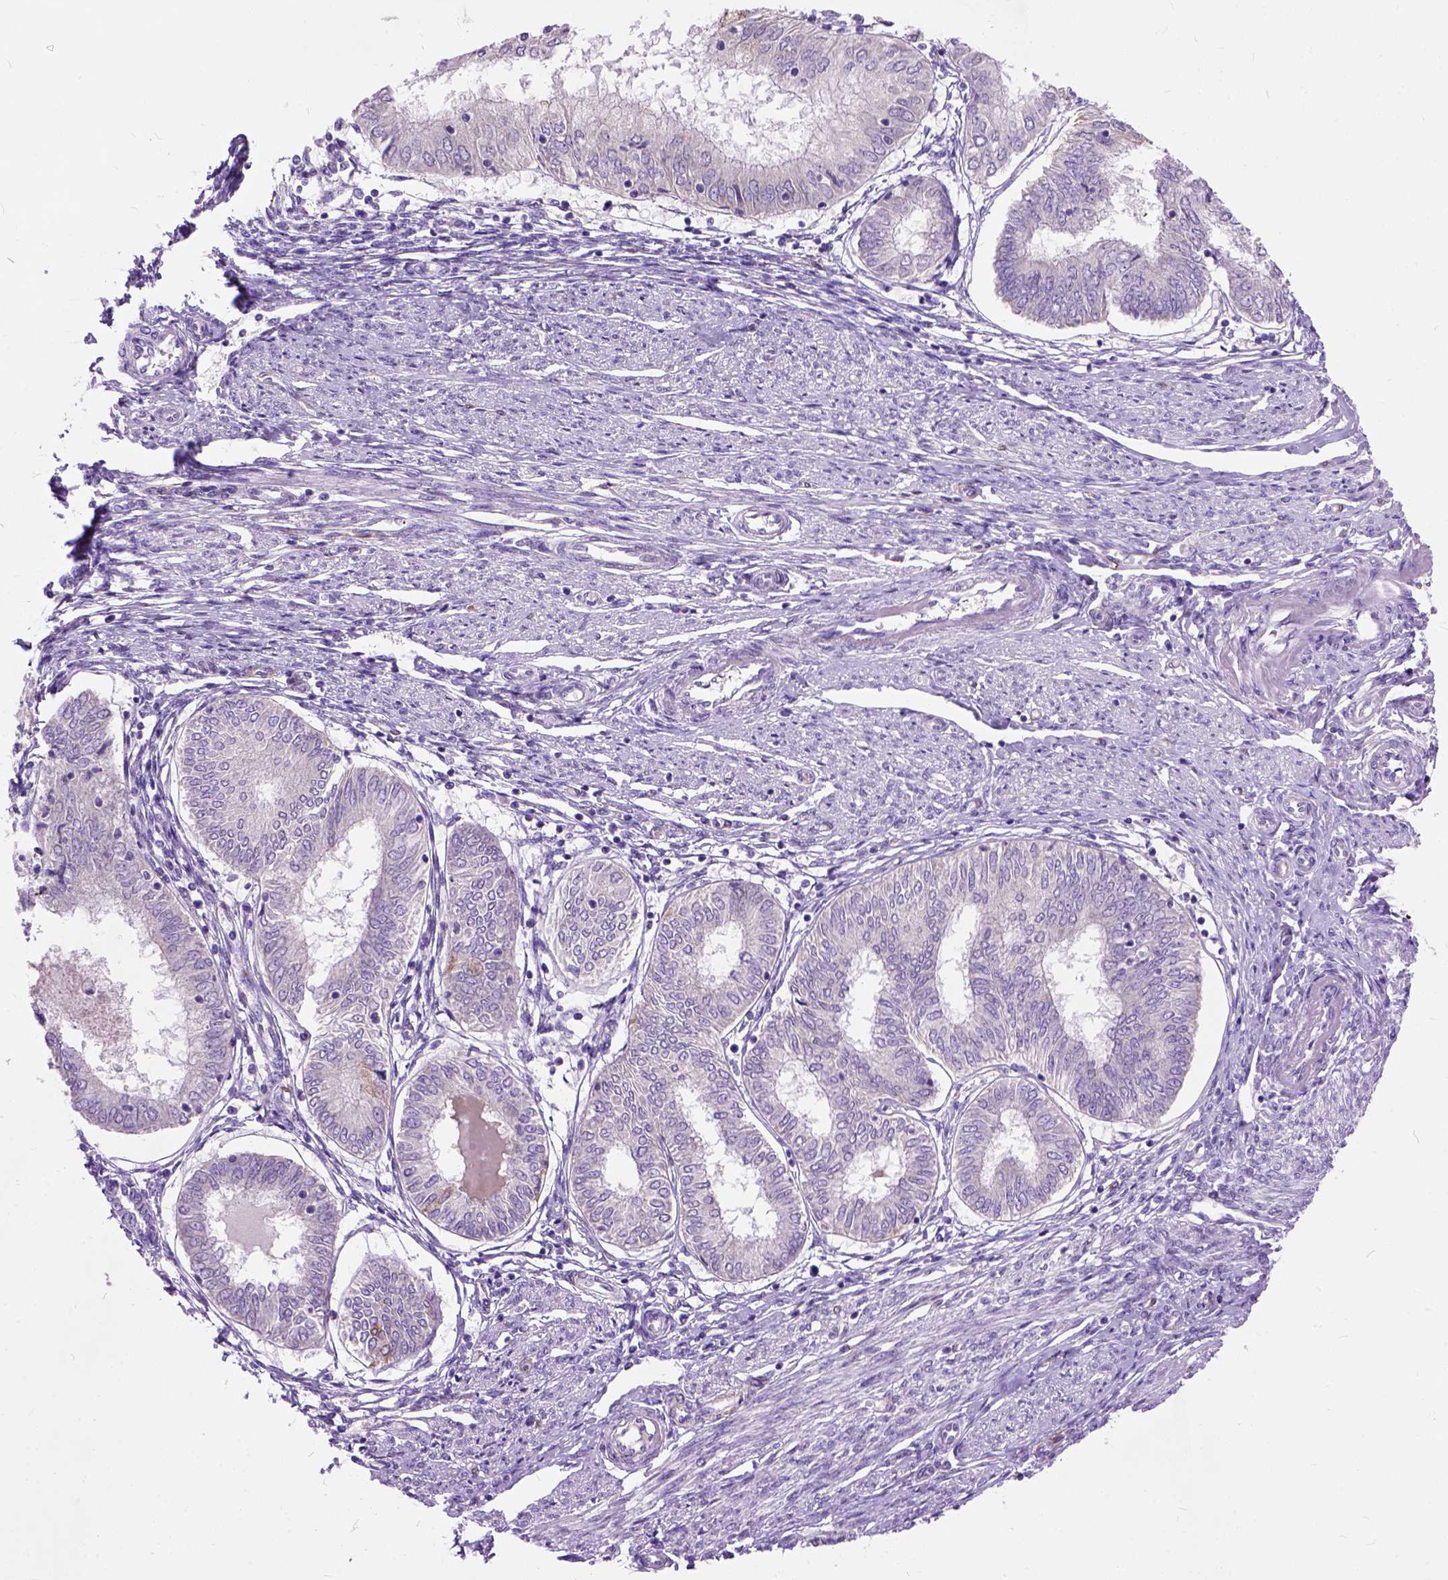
{"staining": {"intensity": "negative", "quantity": "none", "location": "none"}, "tissue": "endometrial cancer", "cell_type": "Tumor cells", "image_type": "cancer", "snomed": [{"axis": "morphology", "description": "Adenocarcinoma, NOS"}, {"axis": "topography", "description": "Endometrium"}], "caption": "Tumor cells are negative for brown protein staining in adenocarcinoma (endometrial).", "gene": "MAPT", "patient": {"sex": "female", "age": 68}}